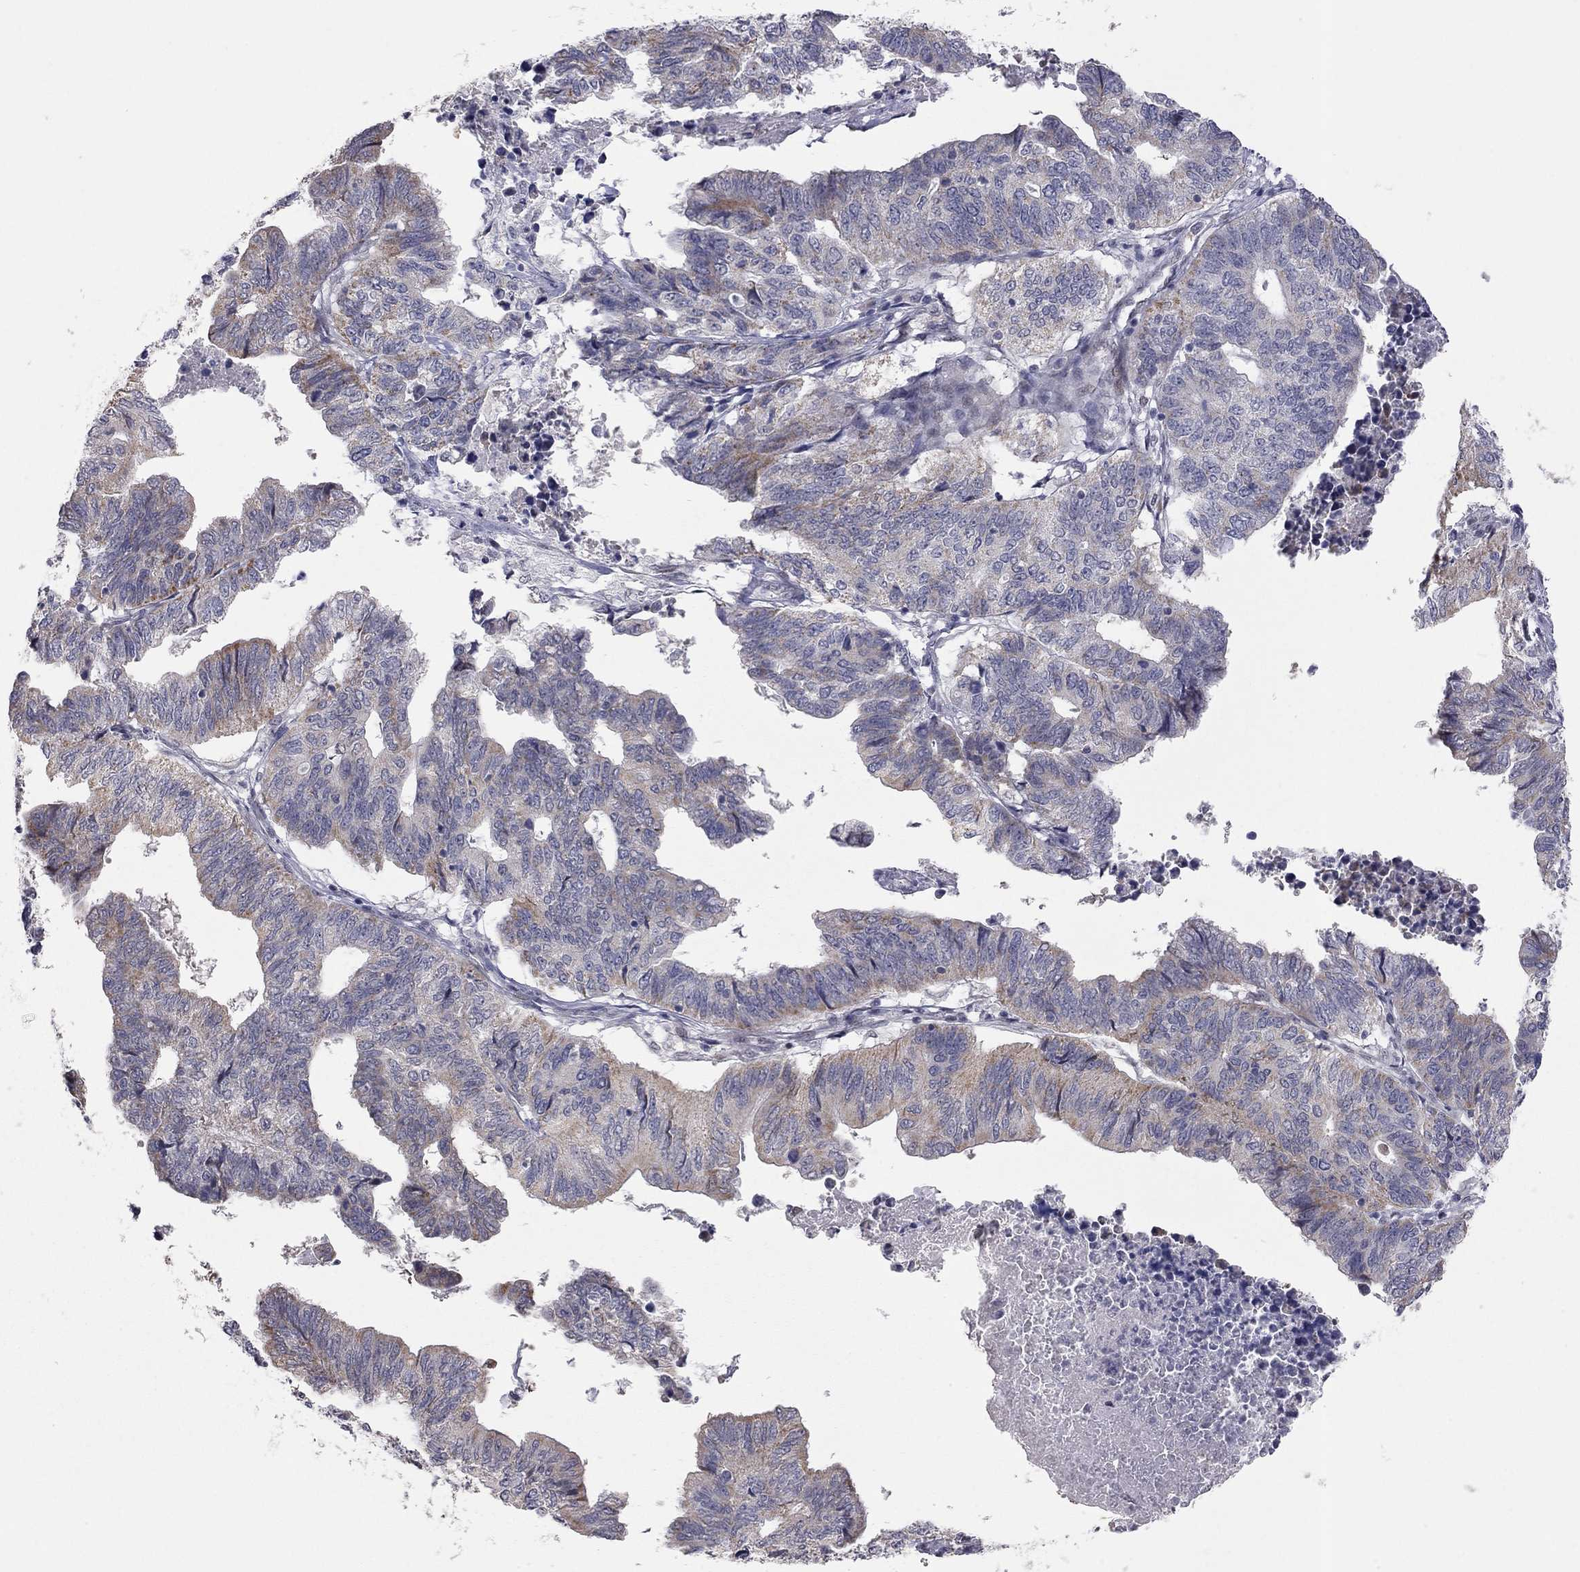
{"staining": {"intensity": "moderate", "quantity": "<25%", "location": "cytoplasmic/membranous"}, "tissue": "stomach cancer", "cell_type": "Tumor cells", "image_type": "cancer", "snomed": [{"axis": "morphology", "description": "Adenocarcinoma, NOS"}, {"axis": "topography", "description": "Stomach, upper"}], "caption": "Immunohistochemistry (IHC) staining of stomach cancer, which exhibits low levels of moderate cytoplasmic/membranous staining in approximately <25% of tumor cells indicating moderate cytoplasmic/membranous protein staining. The staining was performed using DAB (brown) for protein detection and nuclei were counterstained in hematoxylin (blue).", "gene": "MC3R", "patient": {"sex": "female", "age": 67}}